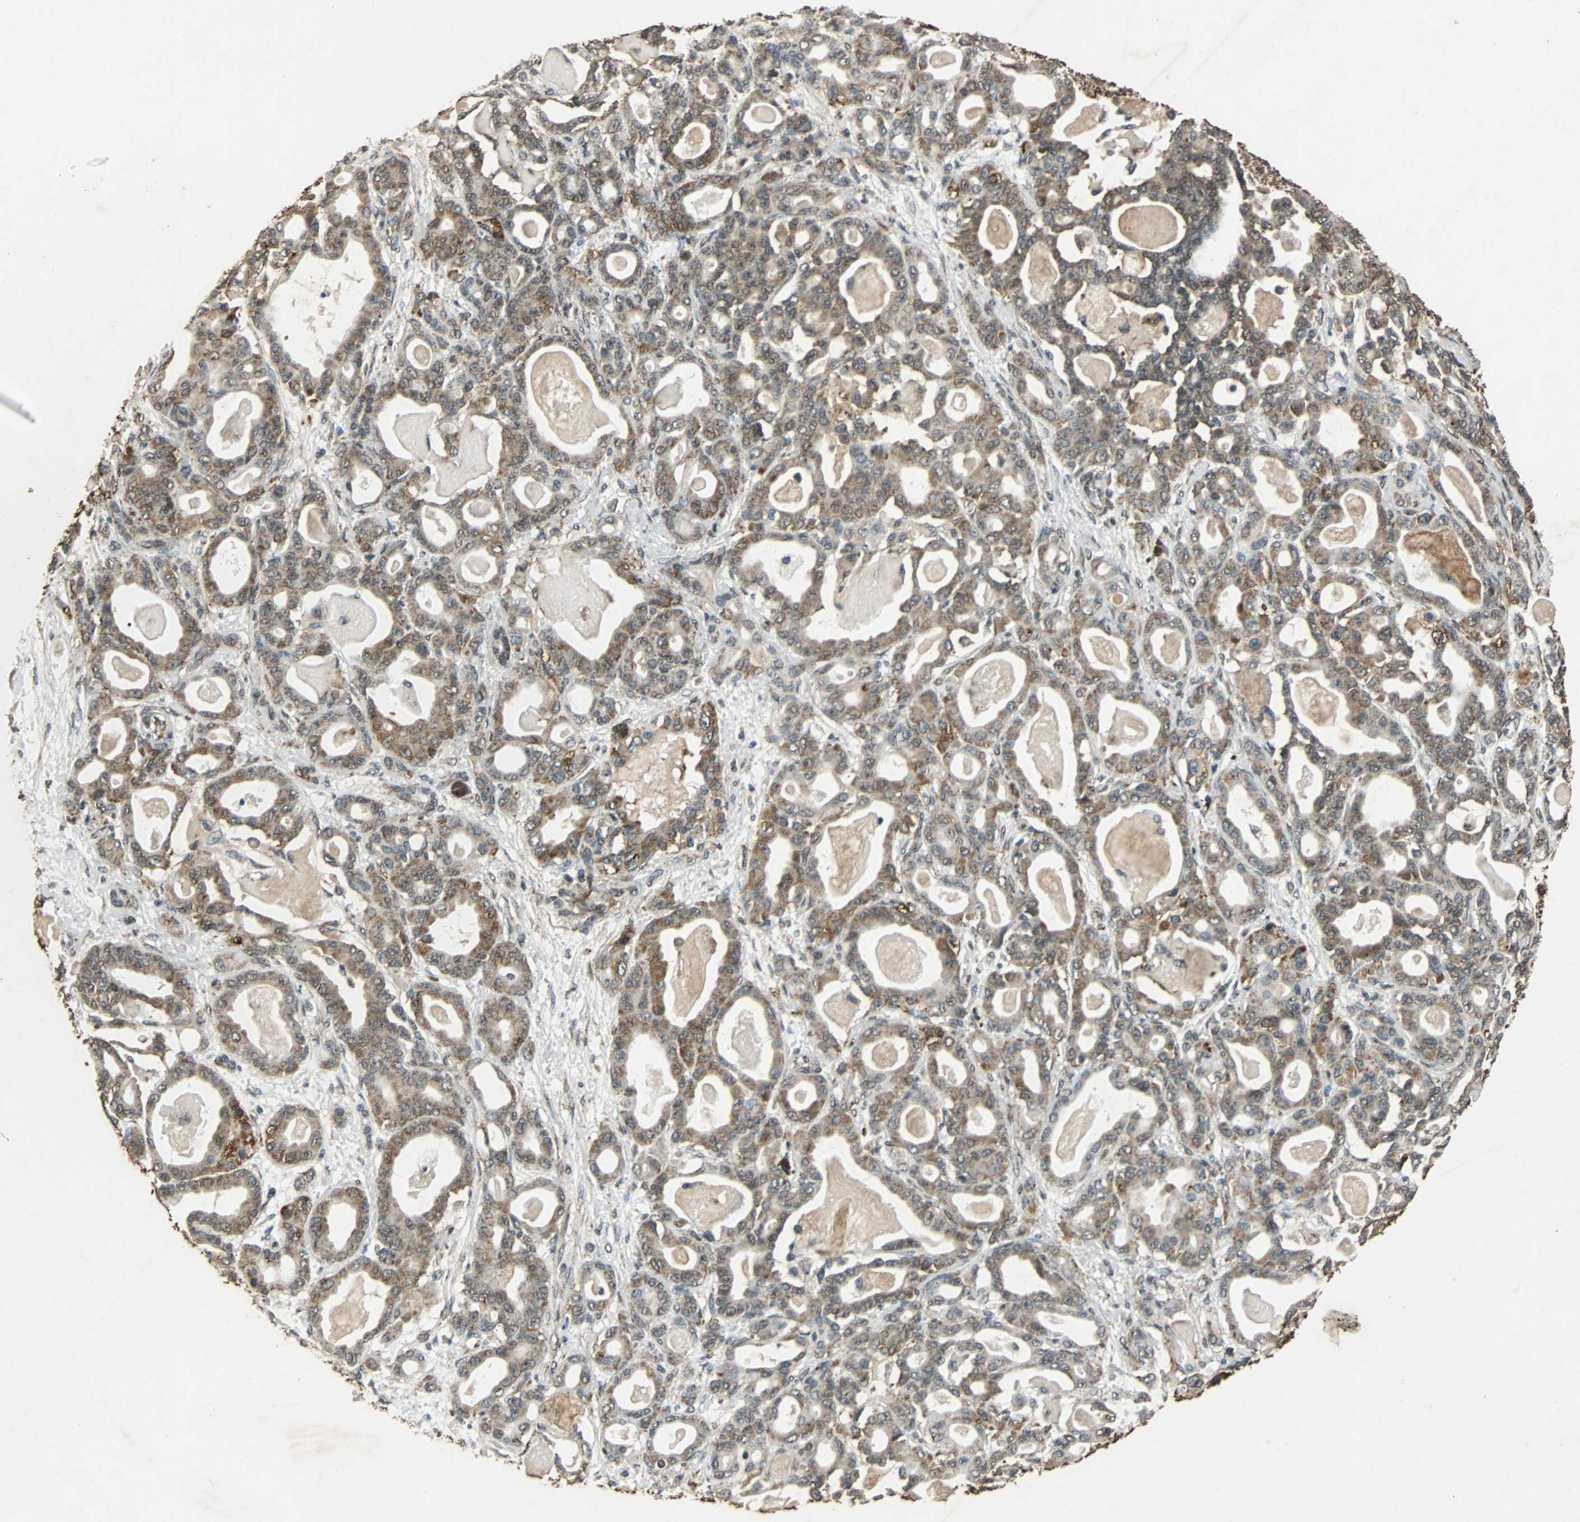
{"staining": {"intensity": "moderate", "quantity": ">75%", "location": "cytoplasmic/membranous"}, "tissue": "pancreatic cancer", "cell_type": "Tumor cells", "image_type": "cancer", "snomed": [{"axis": "morphology", "description": "Adenocarcinoma, NOS"}, {"axis": "topography", "description": "Pancreas"}], "caption": "This photomicrograph demonstrates IHC staining of human pancreatic cancer, with medium moderate cytoplasmic/membranous staining in about >75% of tumor cells.", "gene": "NAA10", "patient": {"sex": "male", "age": 63}}